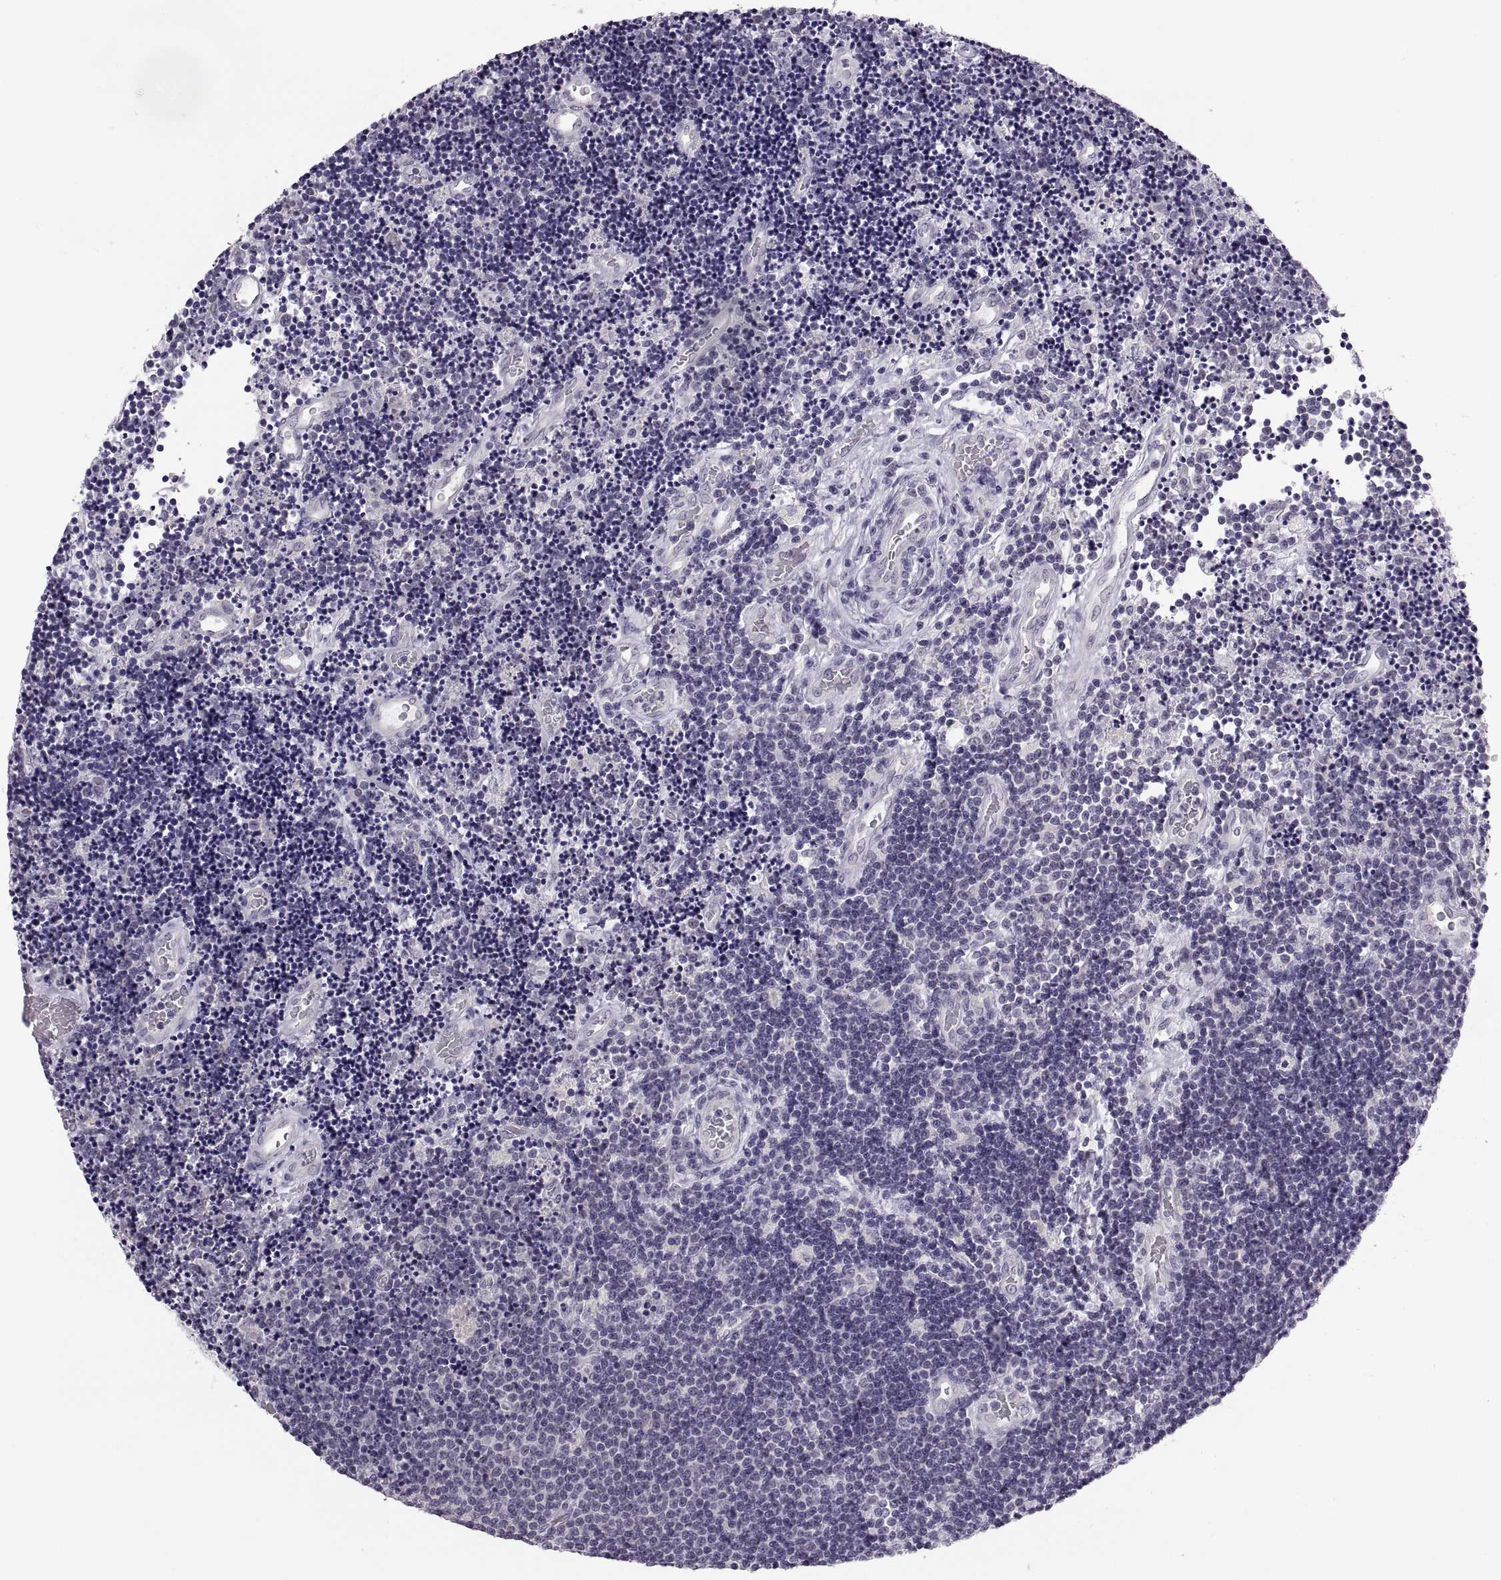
{"staining": {"intensity": "negative", "quantity": "none", "location": "none"}, "tissue": "lymphoma", "cell_type": "Tumor cells", "image_type": "cancer", "snomed": [{"axis": "morphology", "description": "Malignant lymphoma, non-Hodgkin's type, Low grade"}, {"axis": "topography", "description": "Brain"}], "caption": "Immunohistochemical staining of low-grade malignant lymphoma, non-Hodgkin's type shows no significant positivity in tumor cells.", "gene": "ADH6", "patient": {"sex": "female", "age": 66}}